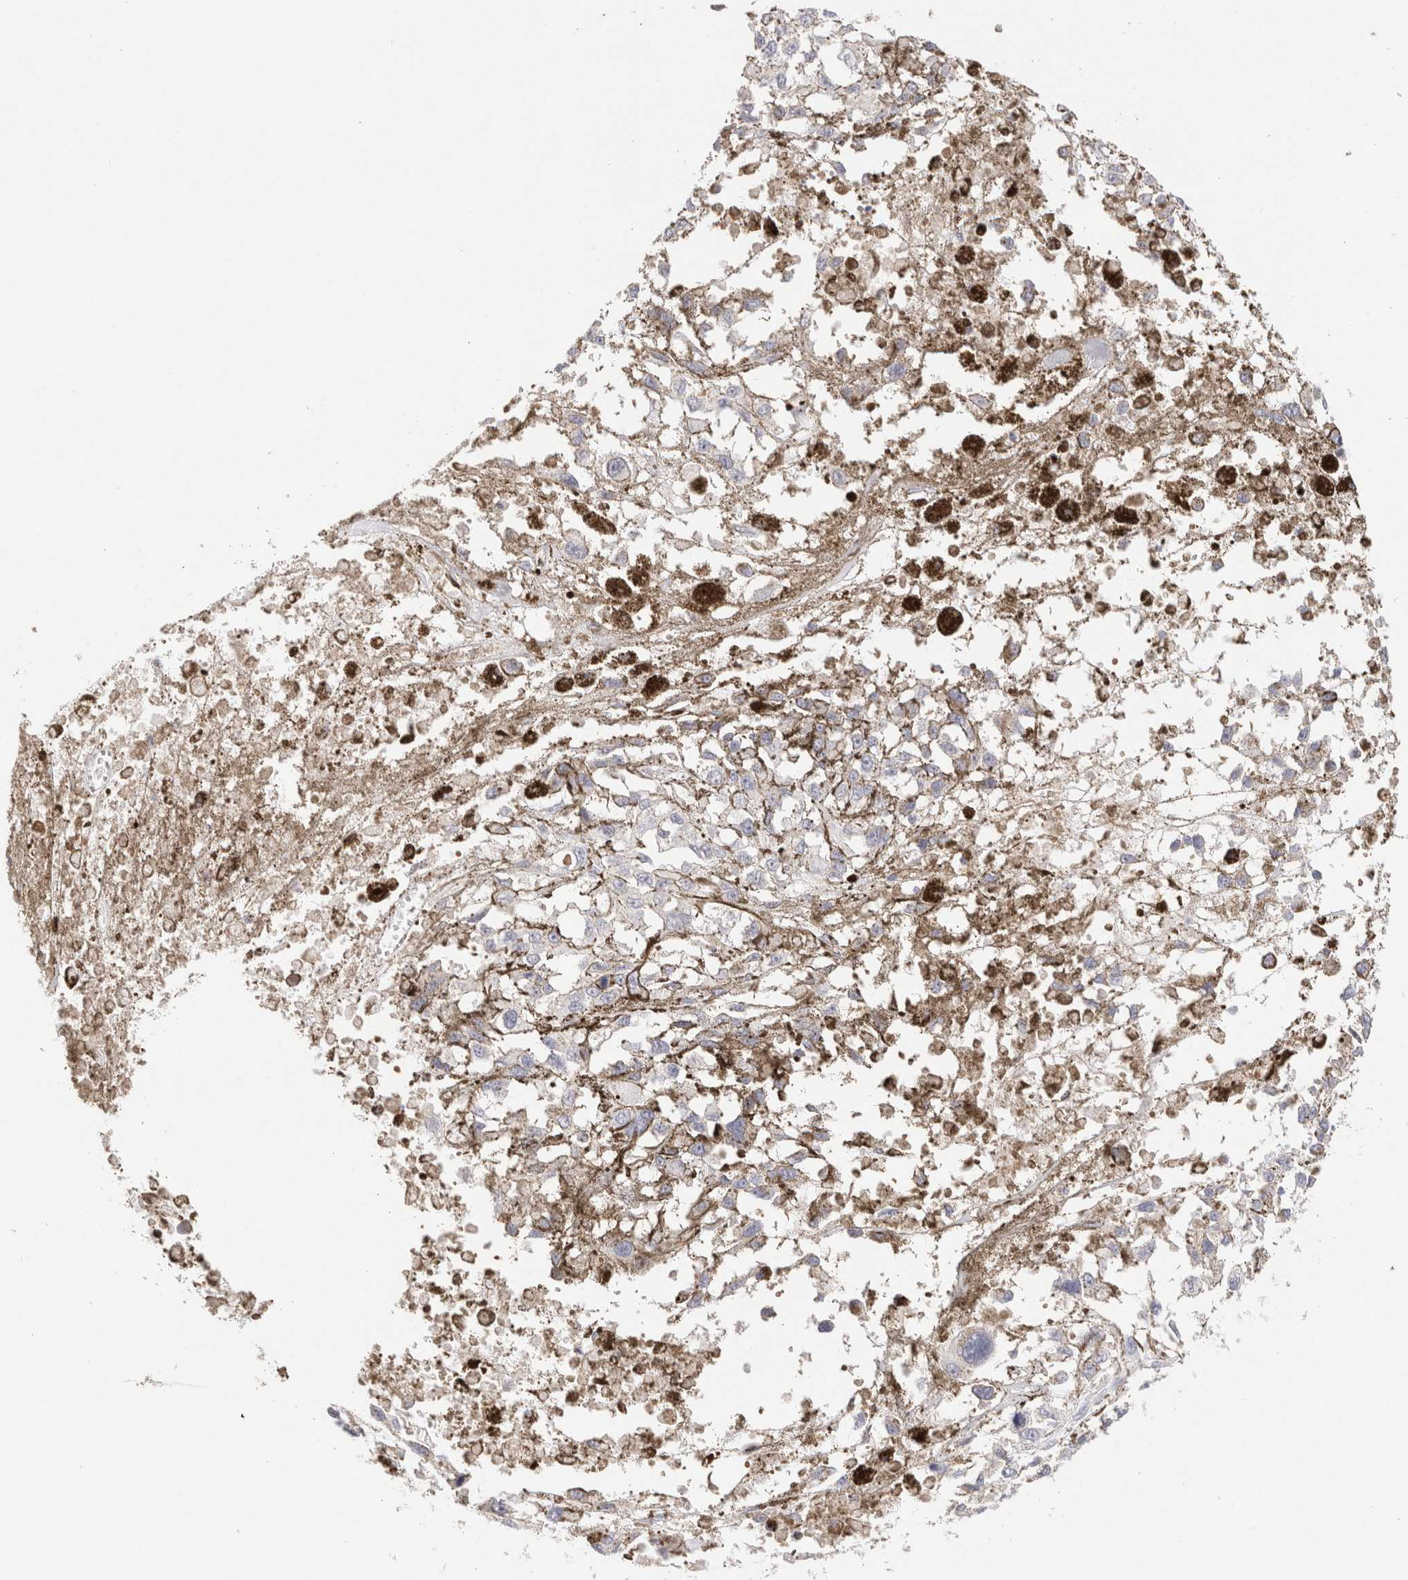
{"staining": {"intensity": "negative", "quantity": "none", "location": "none"}, "tissue": "melanoma", "cell_type": "Tumor cells", "image_type": "cancer", "snomed": [{"axis": "morphology", "description": "Malignant melanoma, Metastatic site"}, {"axis": "topography", "description": "Lymph node"}], "caption": "A micrograph of malignant melanoma (metastatic site) stained for a protein exhibits no brown staining in tumor cells.", "gene": "SCGB2A2", "patient": {"sex": "male", "age": 59}}